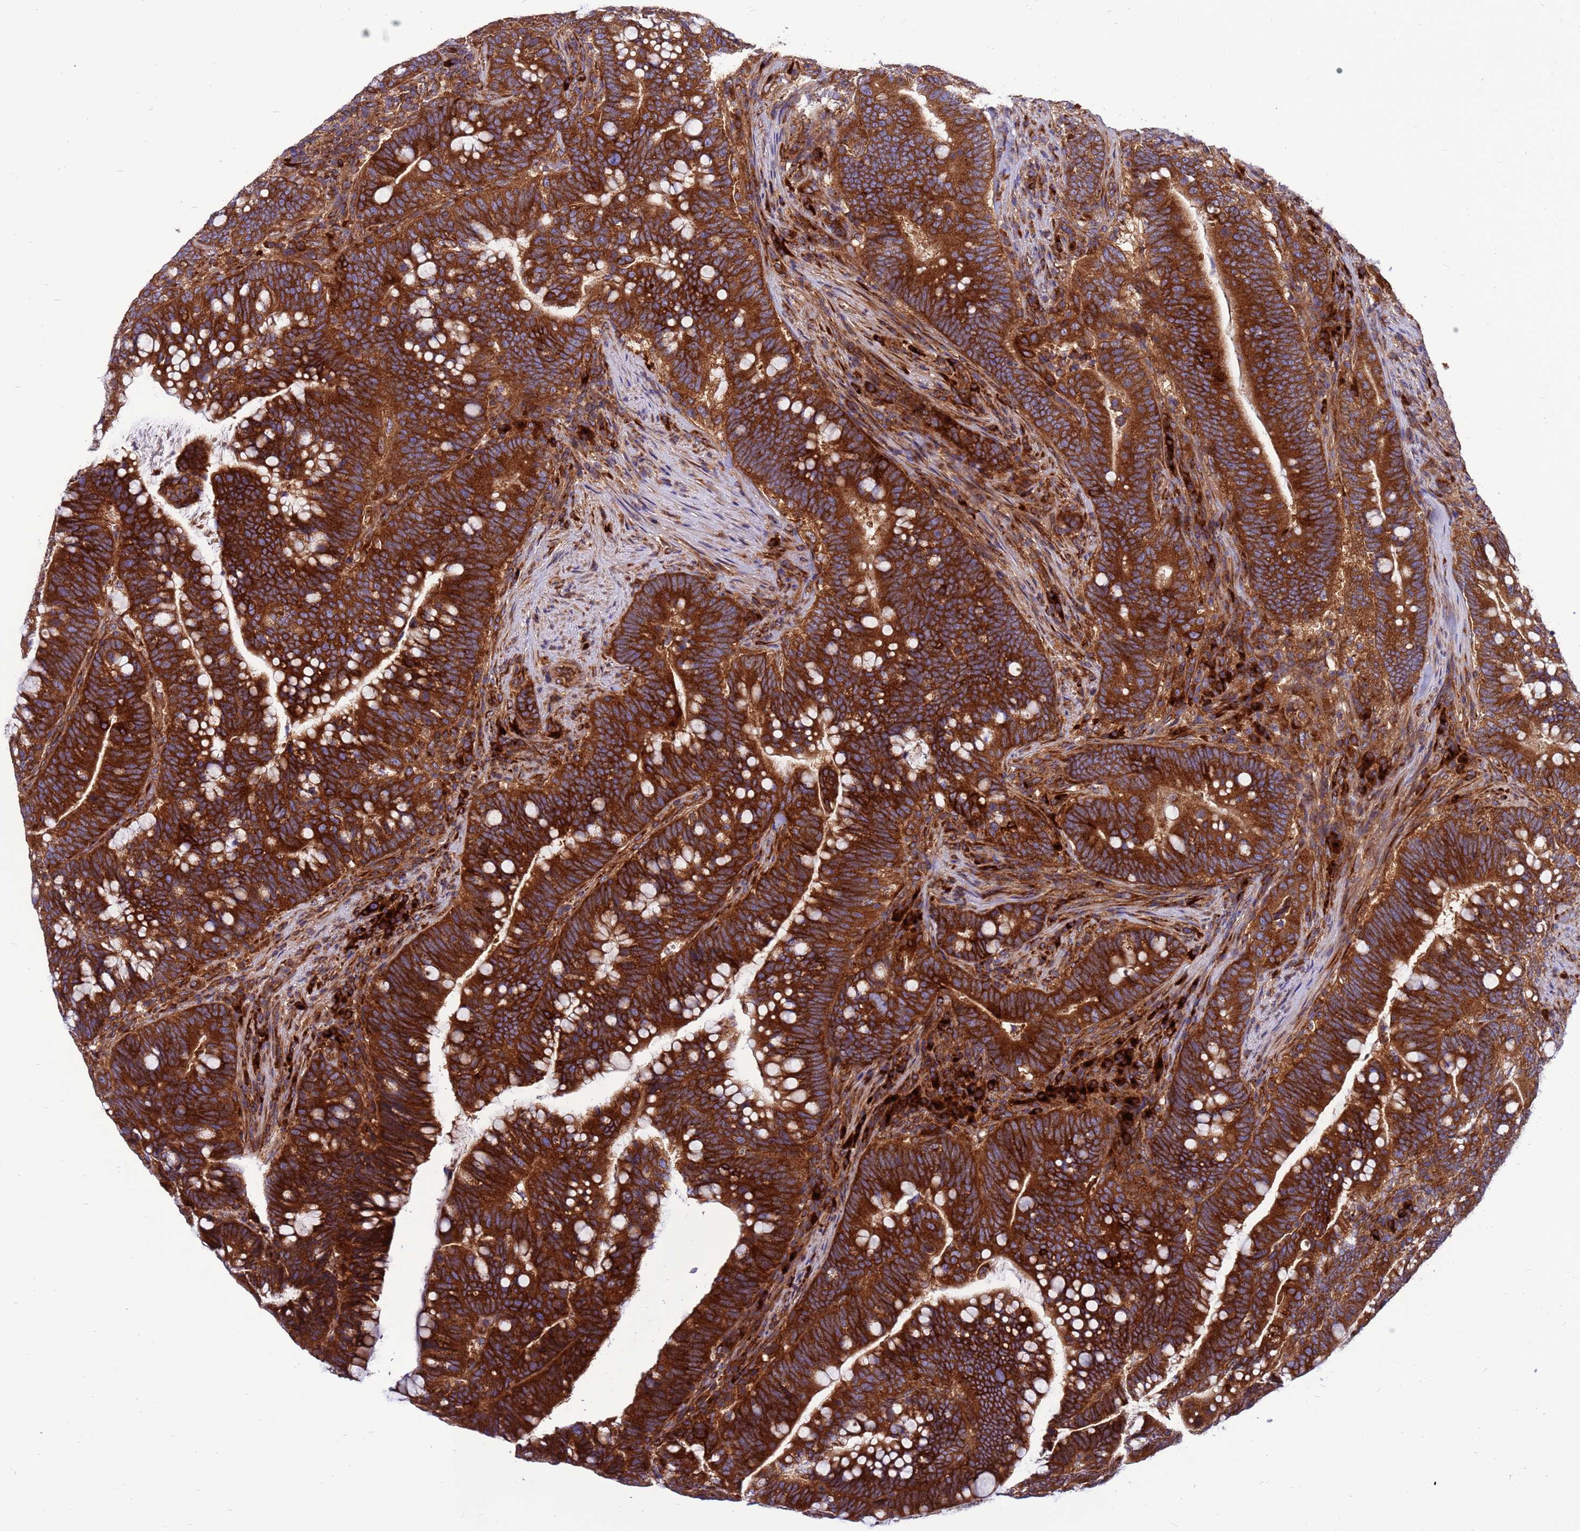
{"staining": {"intensity": "strong", "quantity": ">75%", "location": "cytoplasmic/membranous"}, "tissue": "colorectal cancer", "cell_type": "Tumor cells", "image_type": "cancer", "snomed": [{"axis": "morphology", "description": "Normal tissue, NOS"}, {"axis": "morphology", "description": "Adenocarcinoma, NOS"}, {"axis": "topography", "description": "Colon"}], "caption": "Human colorectal cancer (adenocarcinoma) stained for a protein (brown) reveals strong cytoplasmic/membranous positive expression in approximately >75% of tumor cells.", "gene": "ZC3HAV1", "patient": {"sex": "female", "age": 66}}